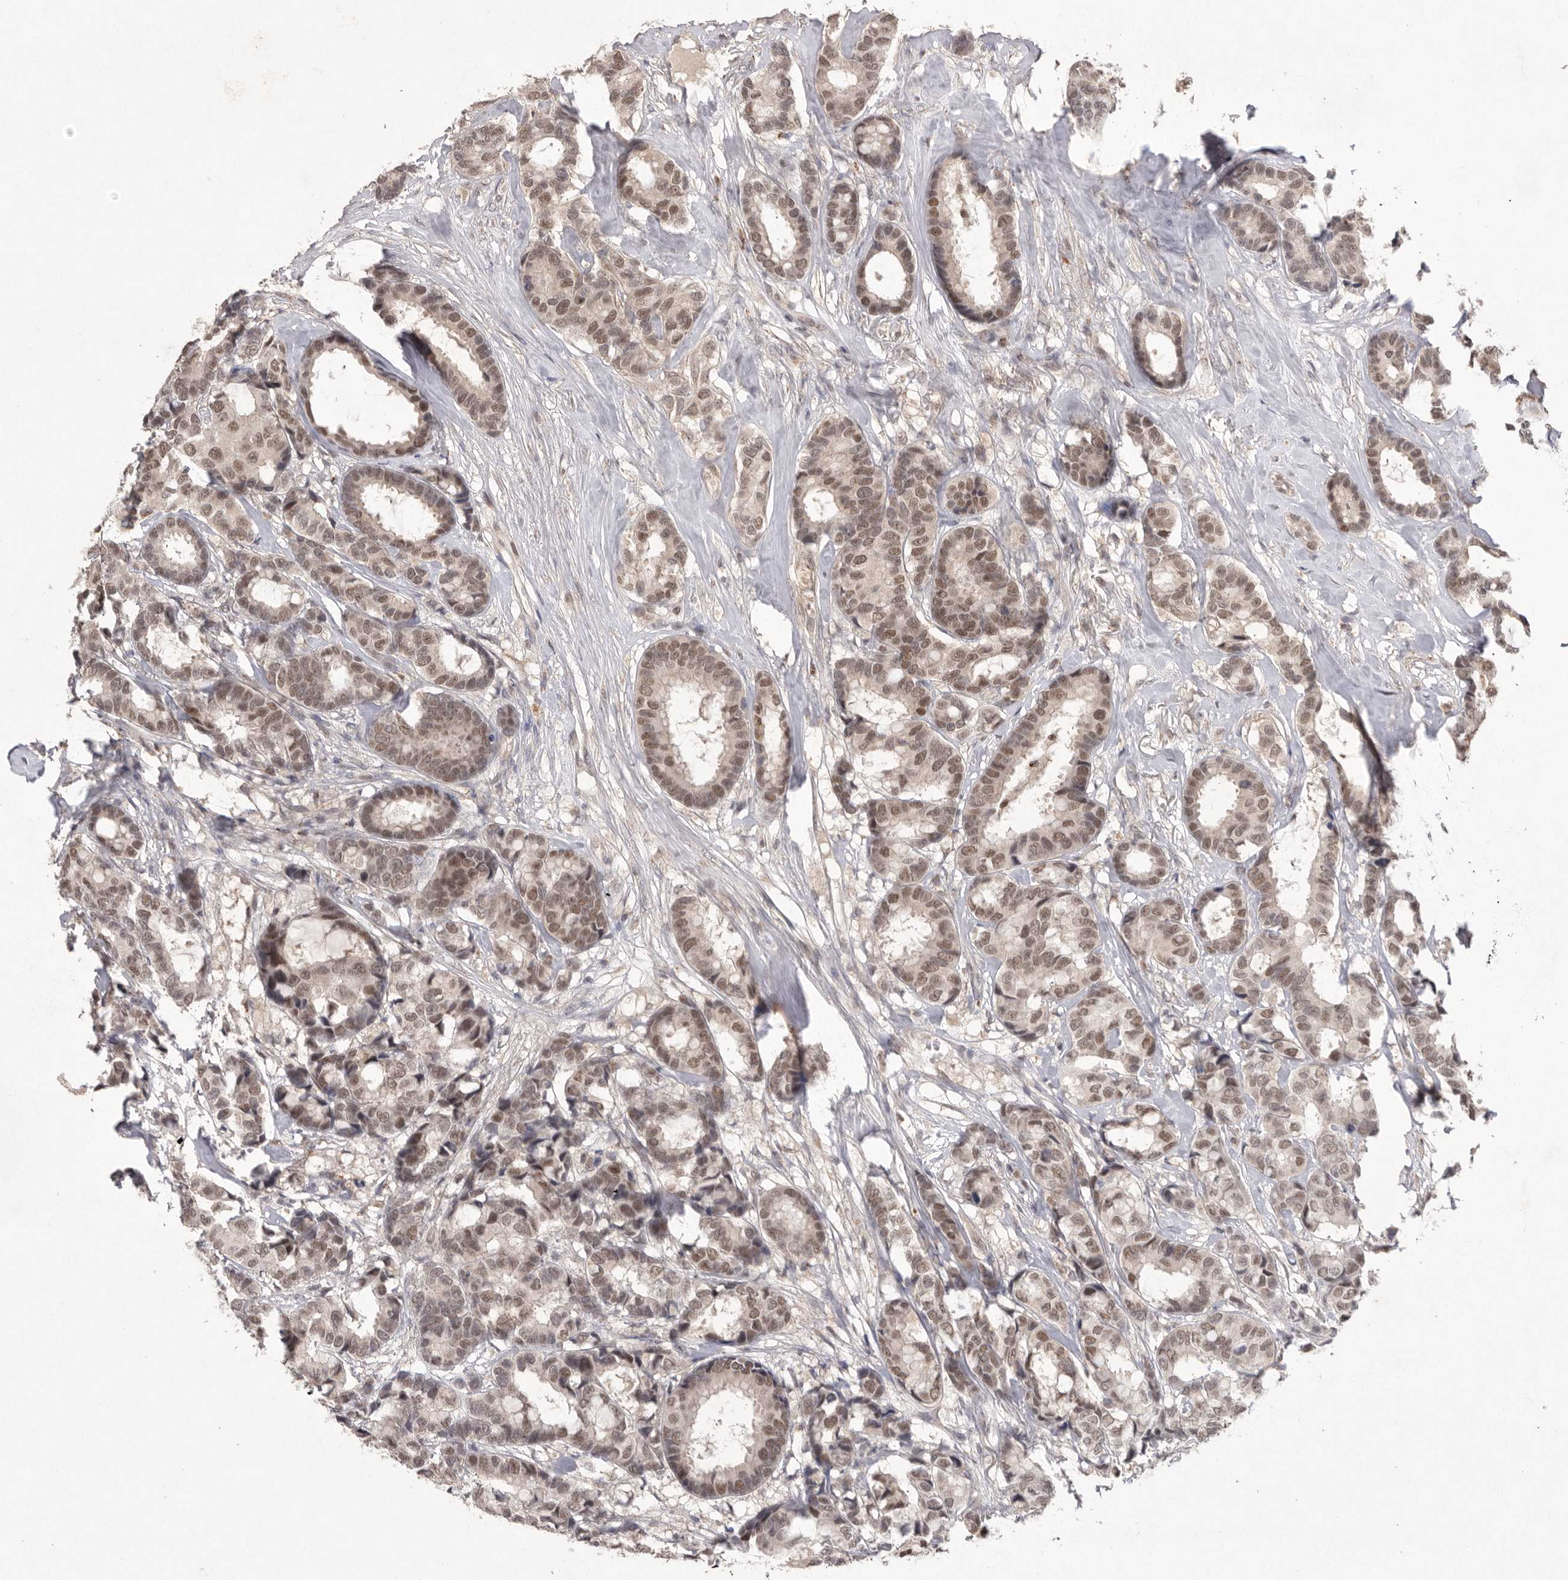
{"staining": {"intensity": "moderate", "quantity": ">75%", "location": "nuclear"}, "tissue": "breast cancer", "cell_type": "Tumor cells", "image_type": "cancer", "snomed": [{"axis": "morphology", "description": "Duct carcinoma"}, {"axis": "topography", "description": "Breast"}], "caption": "This is a photomicrograph of IHC staining of breast cancer (invasive ductal carcinoma), which shows moderate expression in the nuclear of tumor cells.", "gene": "HUS1", "patient": {"sex": "female", "age": 87}}